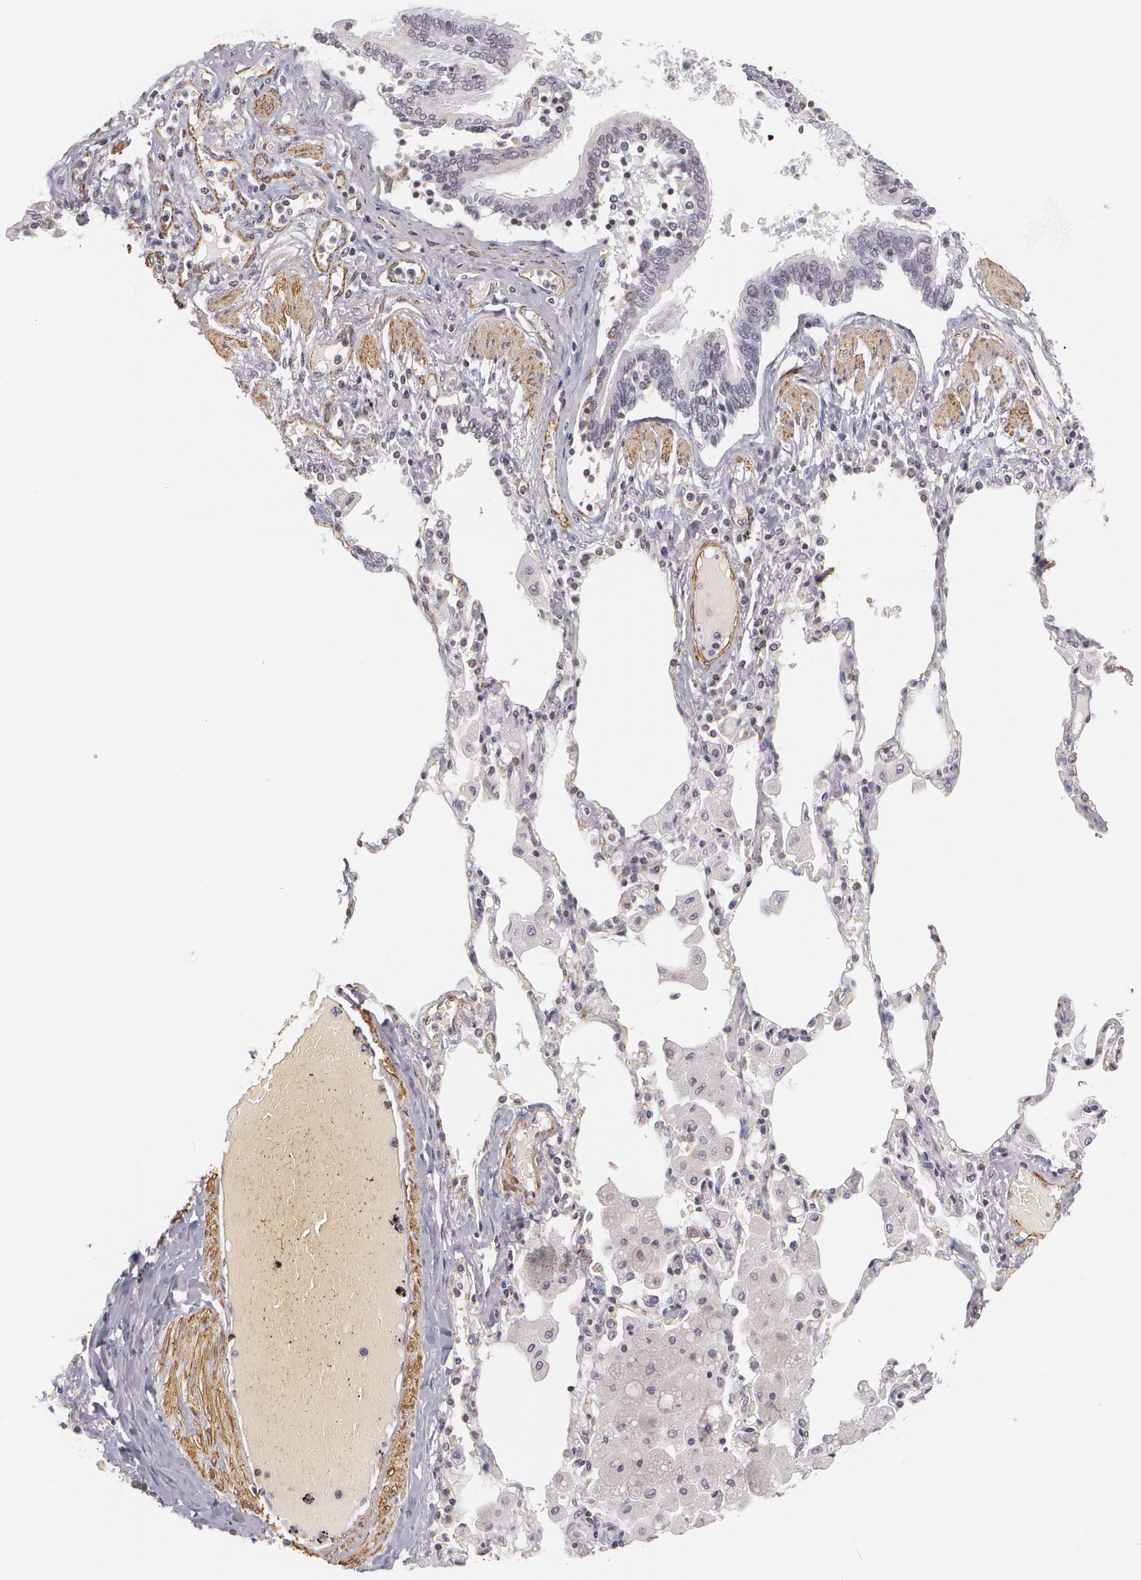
{"staining": {"intensity": "moderate", "quantity": "<25%", "location": "nuclear"}, "tissue": "bronchus", "cell_type": "Respiratory epithelial cells", "image_type": "normal", "snomed": [{"axis": "morphology", "description": "Normal tissue, NOS"}, {"axis": "morphology", "description": "Squamous cell carcinoma, NOS"}, {"axis": "topography", "description": "Bronchus"}, {"axis": "topography", "description": "Lung"}], "caption": "This image exhibits immunohistochemistry staining of benign human bronchus, with low moderate nuclear expression in about <25% of respiratory epithelial cells.", "gene": "VAMP1", "patient": {"sex": "female", "age": 47}}